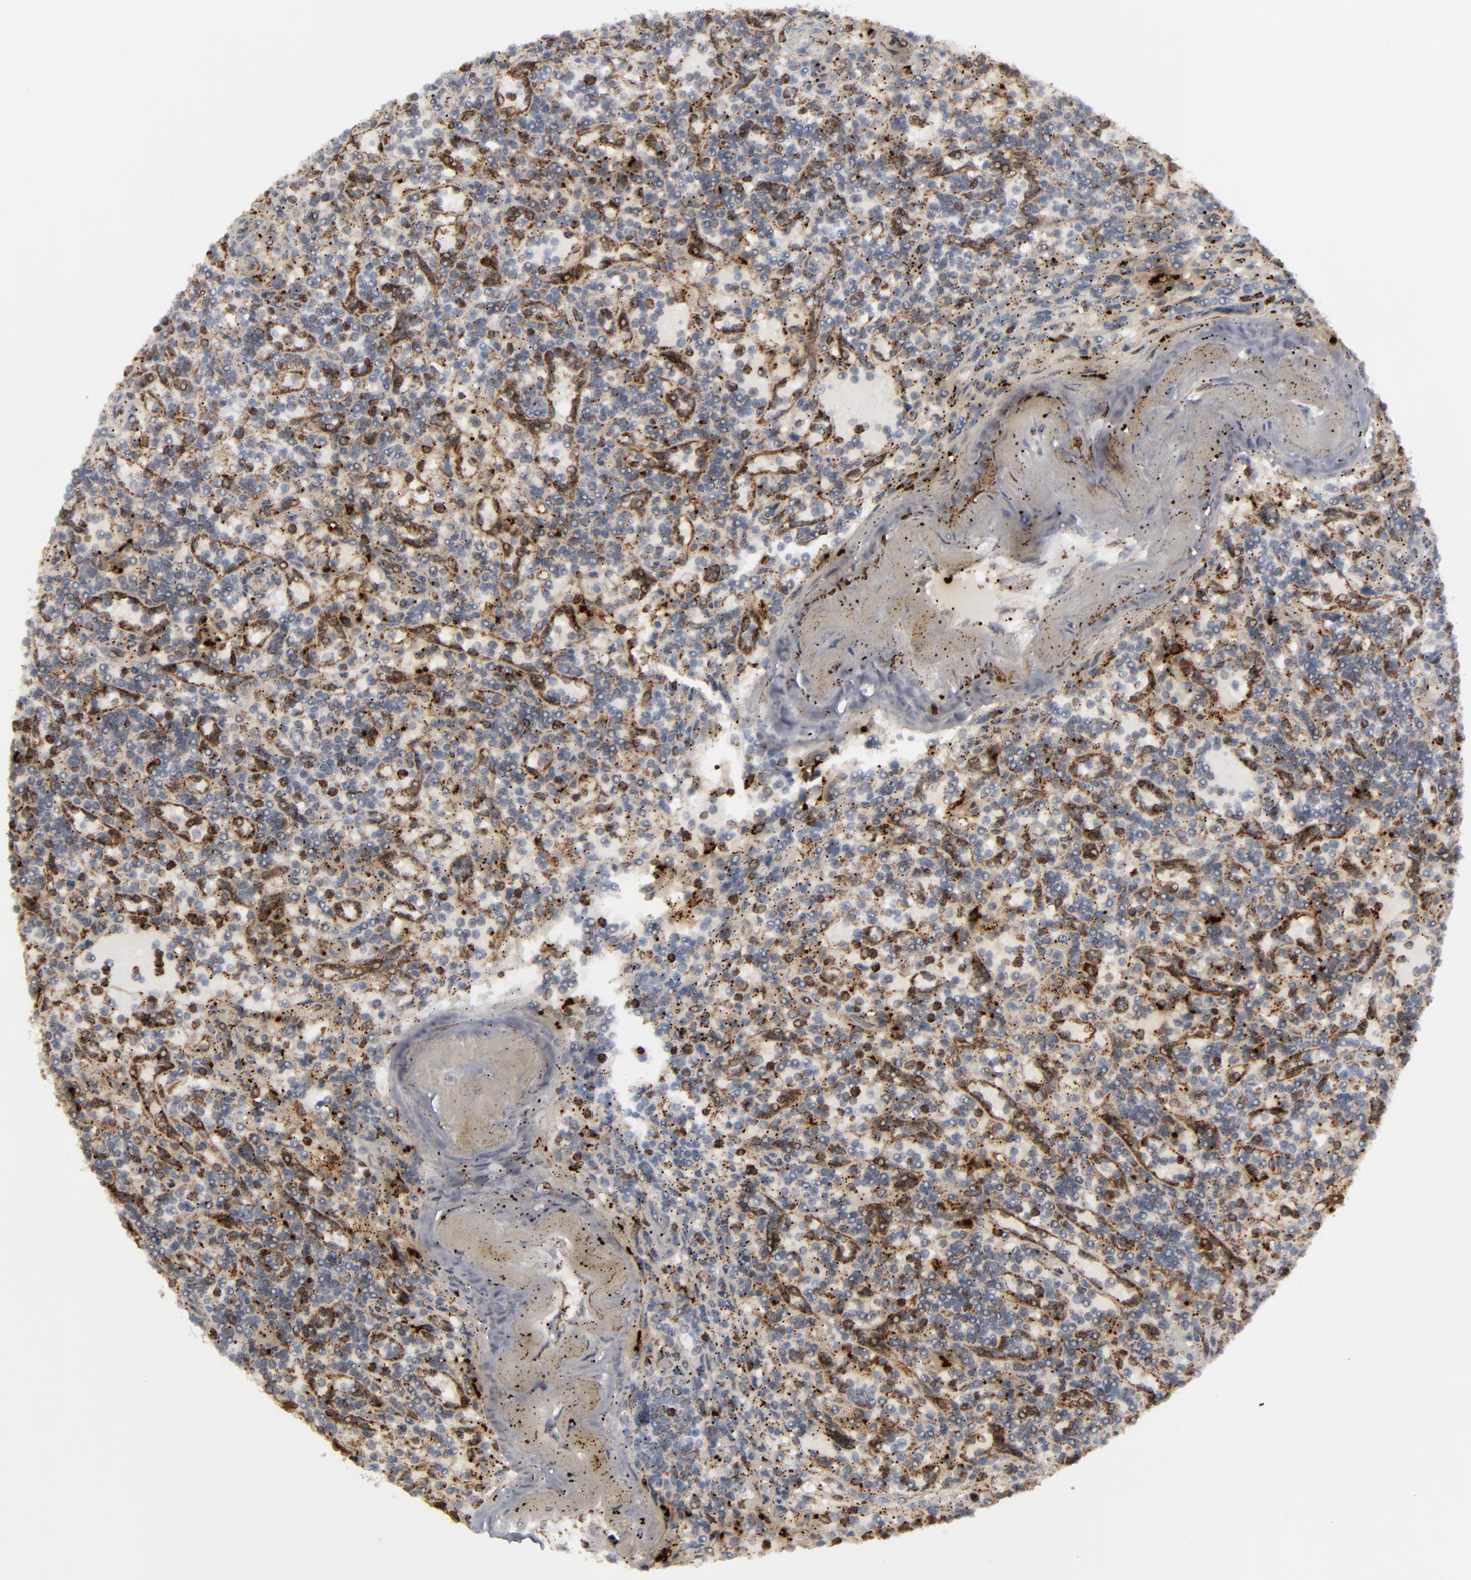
{"staining": {"intensity": "weak", "quantity": "<25%", "location": "cytoplasmic/membranous"}, "tissue": "lymphoma", "cell_type": "Tumor cells", "image_type": "cancer", "snomed": [{"axis": "morphology", "description": "Malignant lymphoma, non-Hodgkin's type, Low grade"}, {"axis": "topography", "description": "Spleen"}], "caption": "Image shows no protein expression in tumor cells of lymphoma tissue. The staining is performed using DAB (3,3'-diaminobenzidine) brown chromogen with nuclei counter-stained in using hematoxylin.", "gene": "ERLIN2", "patient": {"sex": "male", "age": 73}}